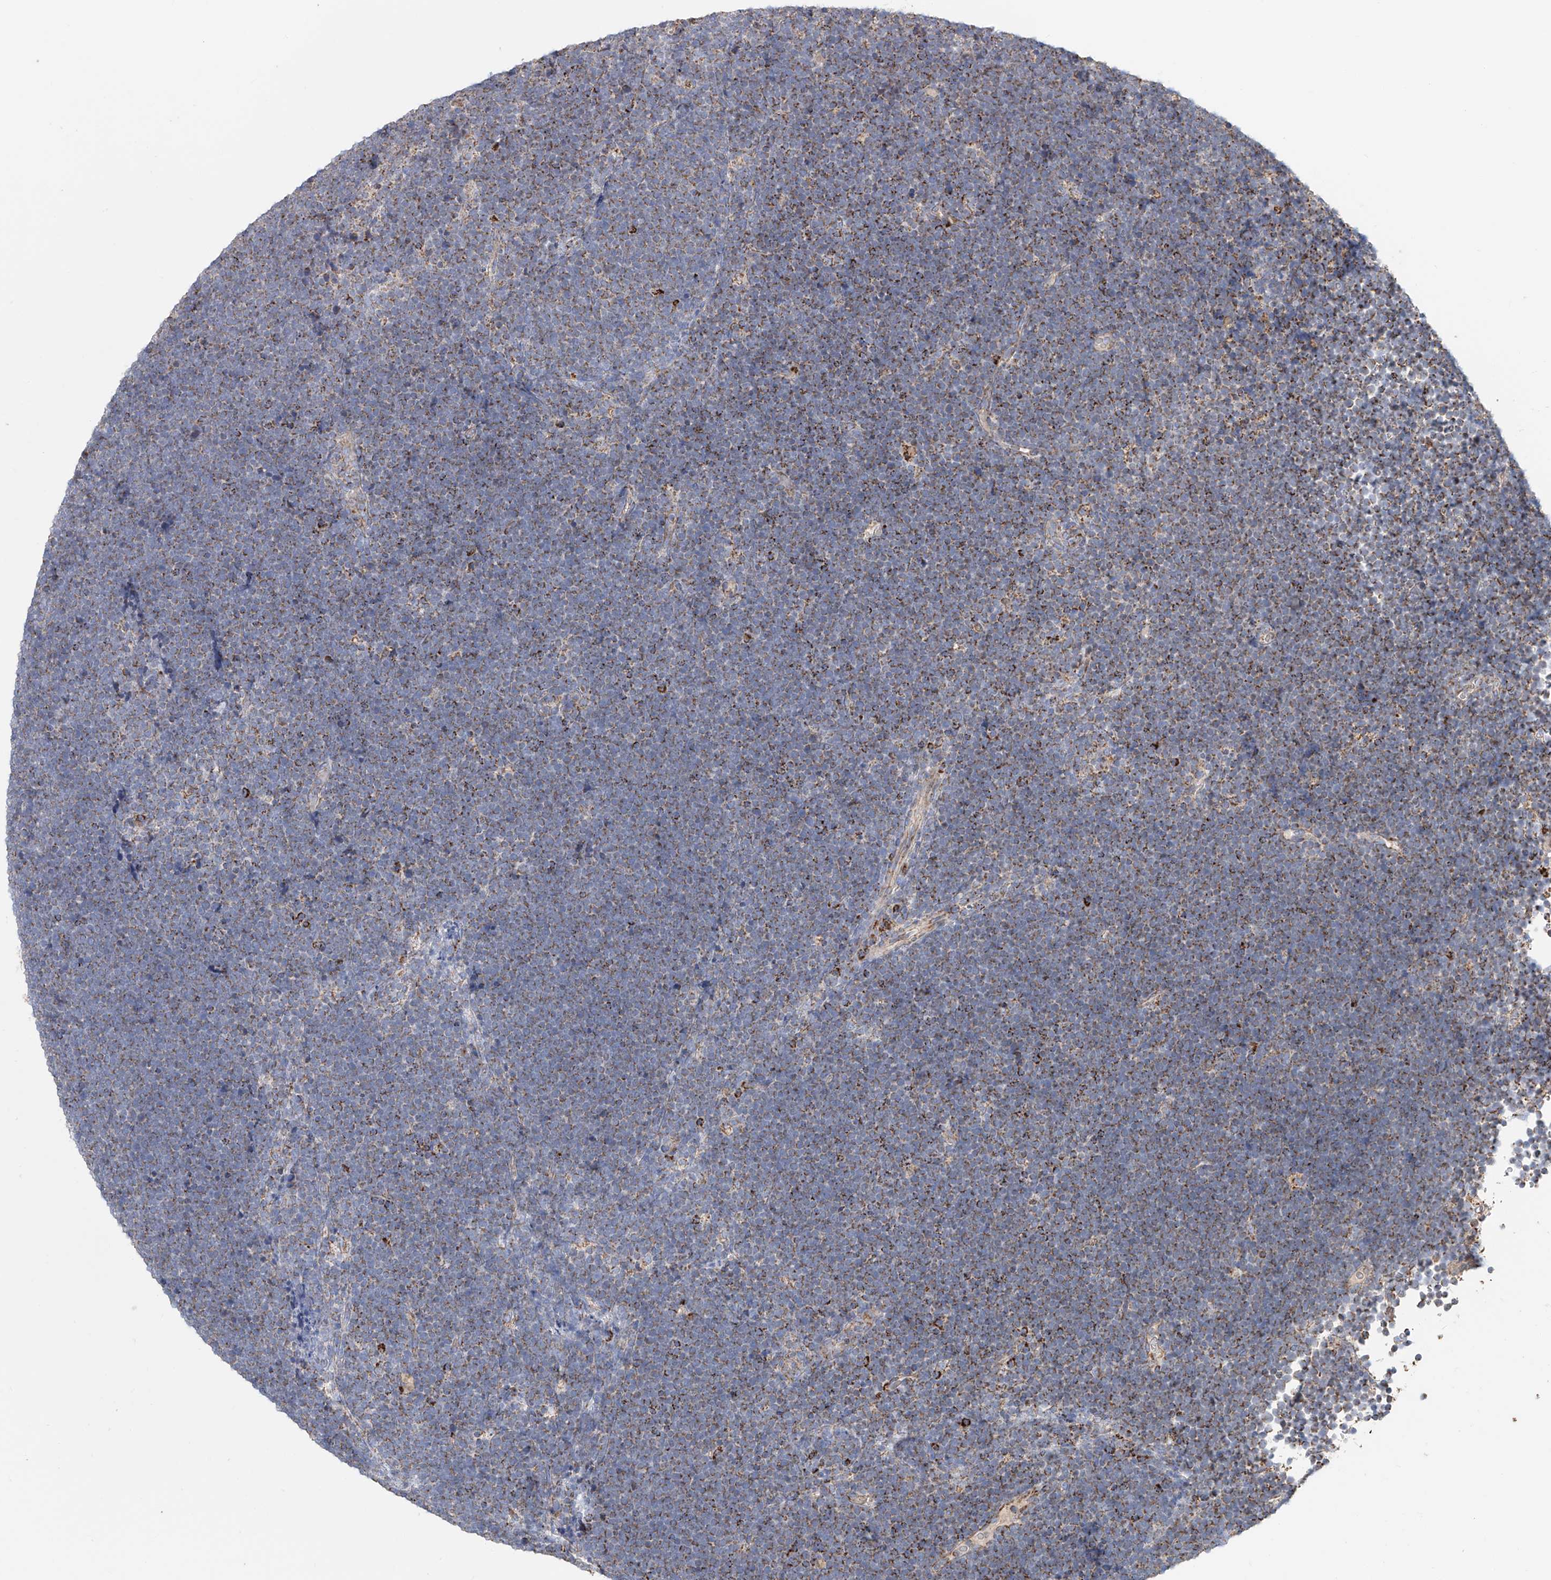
{"staining": {"intensity": "weak", "quantity": ">75%", "location": "cytoplasmic/membranous"}, "tissue": "lymphoma", "cell_type": "Tumor cells", "image_type": "cancer", "snomed": [{"axis": "morphology", "description": "Malignant lymphoma, non-Hodgkin's type, High grade"}, {"axis": "topography", "description": "Lymph node"}], "caption": "Immunohistochemistry (IHC) of lymphoma reveals low levels of weak cytoplasmic/membranous staining in approximately >75% of tumor cells.", "gene": "MCL1", "patient": {"sex": "male", "age": 13}}